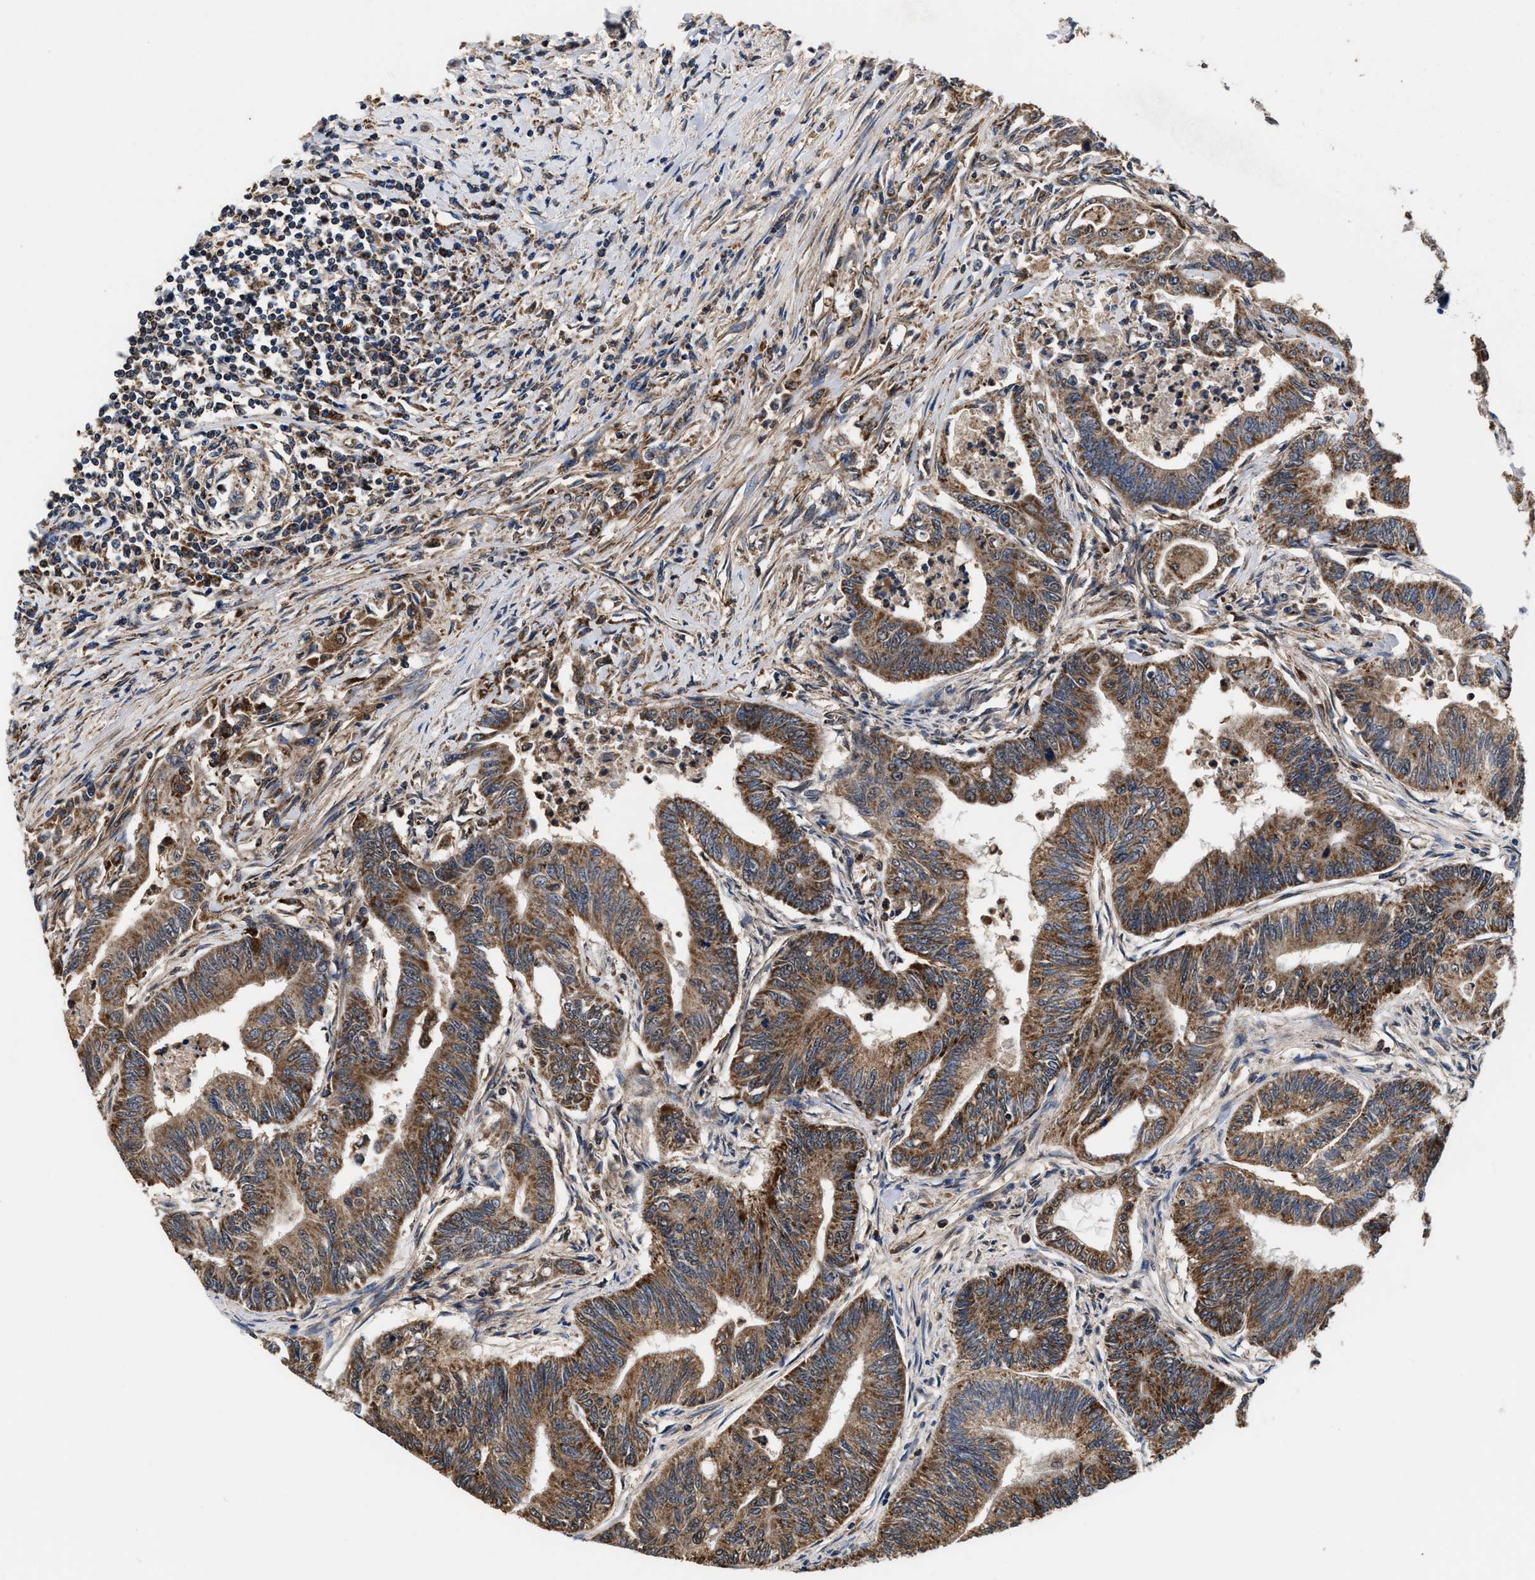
{"staining": {"intensity": "moderate", "quantity": ">75%", "location": "cytoplasmic/membranous"}, "tissue": "colorectal cancer", "cell_type": "Tumor cells", "image_type": "cancer", "snomed": [{"axis": "morphology", "description": "Adenoma, NOS"}, {"axis": "morphology", "description": "Adenocarcinoma, NOS"}, {"axis": "topography", "description": "Colon"}], "caption": "Moderate cytoplasmic/membranous positivity for a protein is present in about >75% of tumor cells of colorectal adenocarcinoma using immunohistochemistry (IHC).", "gene": "ACLY", "patient": {"sex": "male", "age": 79}}